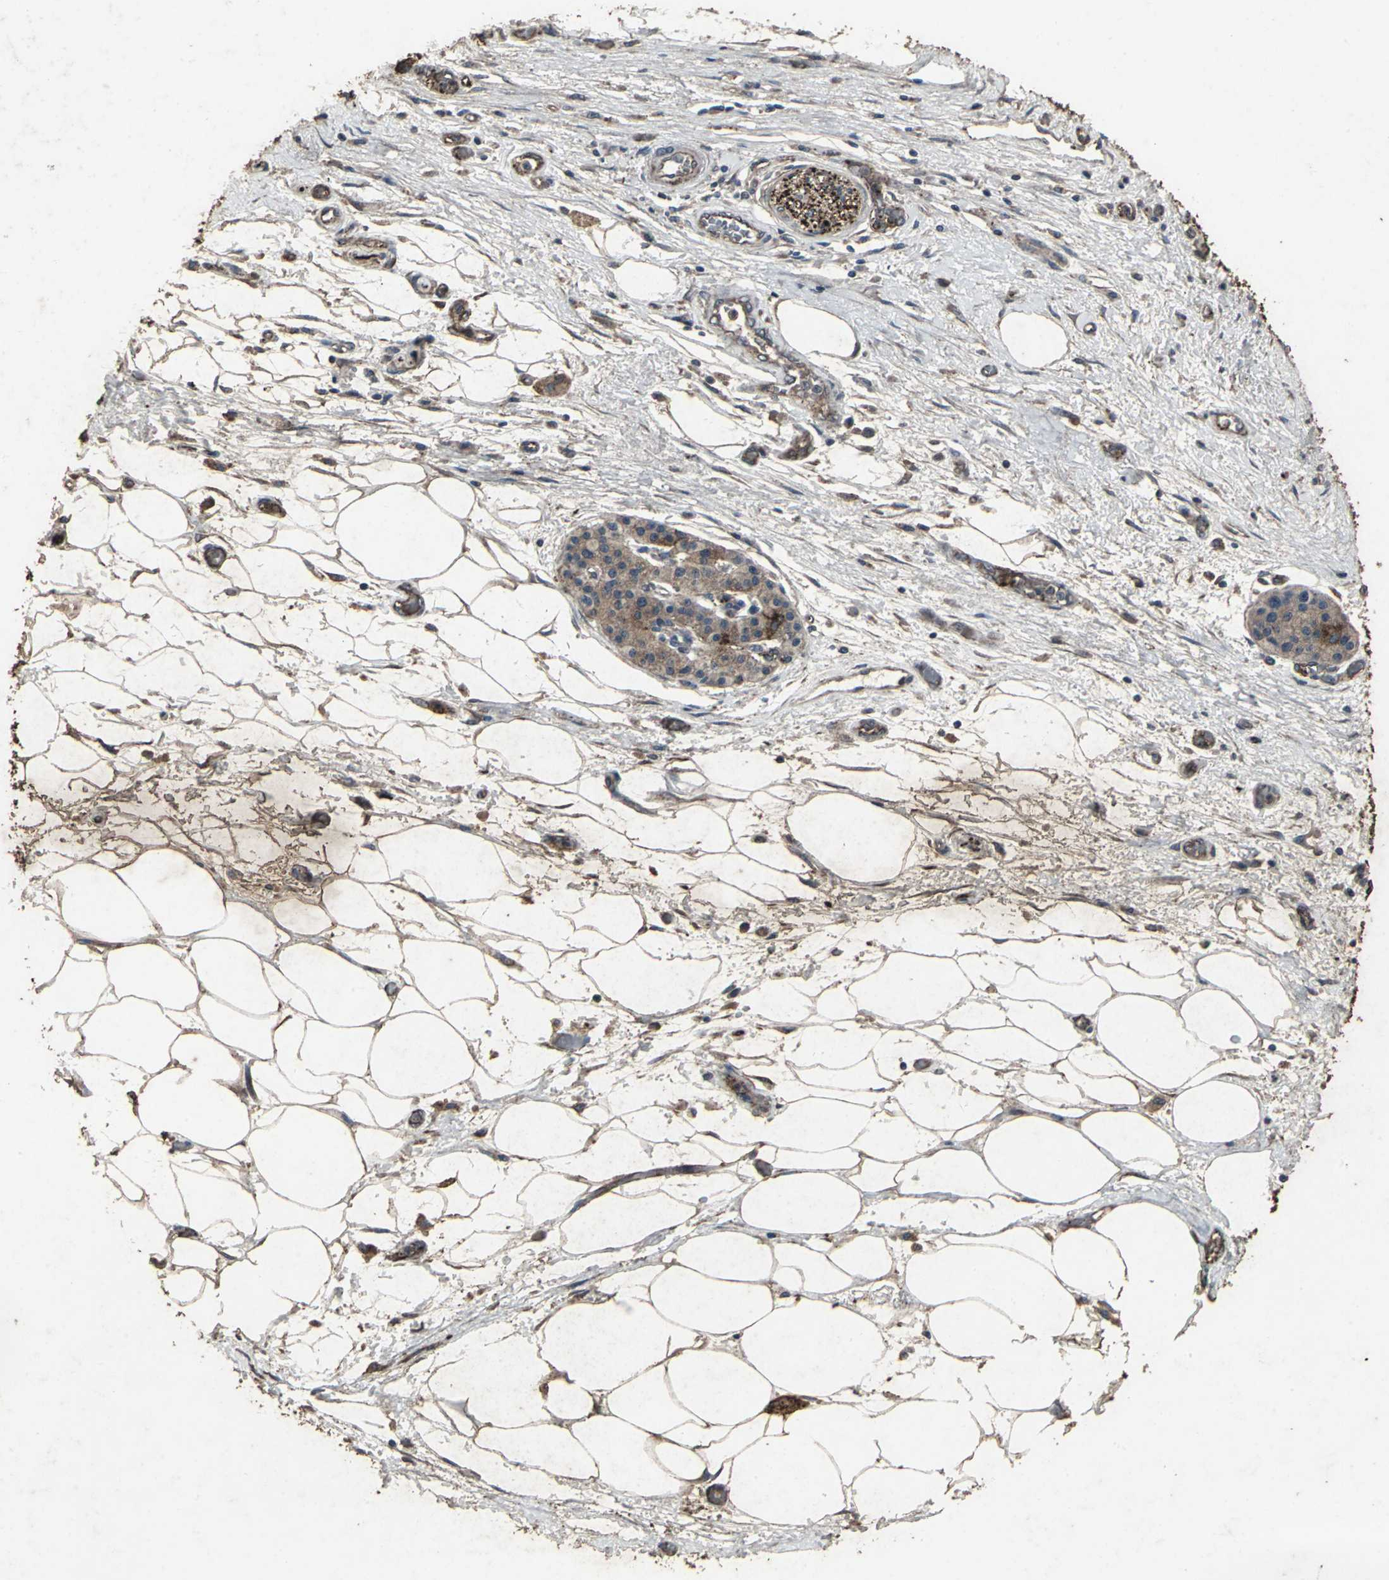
{"staining": {"intensity": "strong", "quantity": ">75%", "location": "cytoplasmic/membranous"}, "tissue": "pancreatic cancer", "cell_type": "Tumor cells", "image_type": "cancer", "snomed": [{"axis": "morphology", "description": "Adenocarcinoma, NOS"}, {"axis": "topography", "description": "Pancreas"}], "caption": "Immunohistochemical staining of human pancreatic cancer (adenocarcinoma) shows strong cytoplasmic/membranous protein positivity in about >75% of tumor cells.", "gene": "CCR9", "patient": {"sex": "male", "age": 79}}